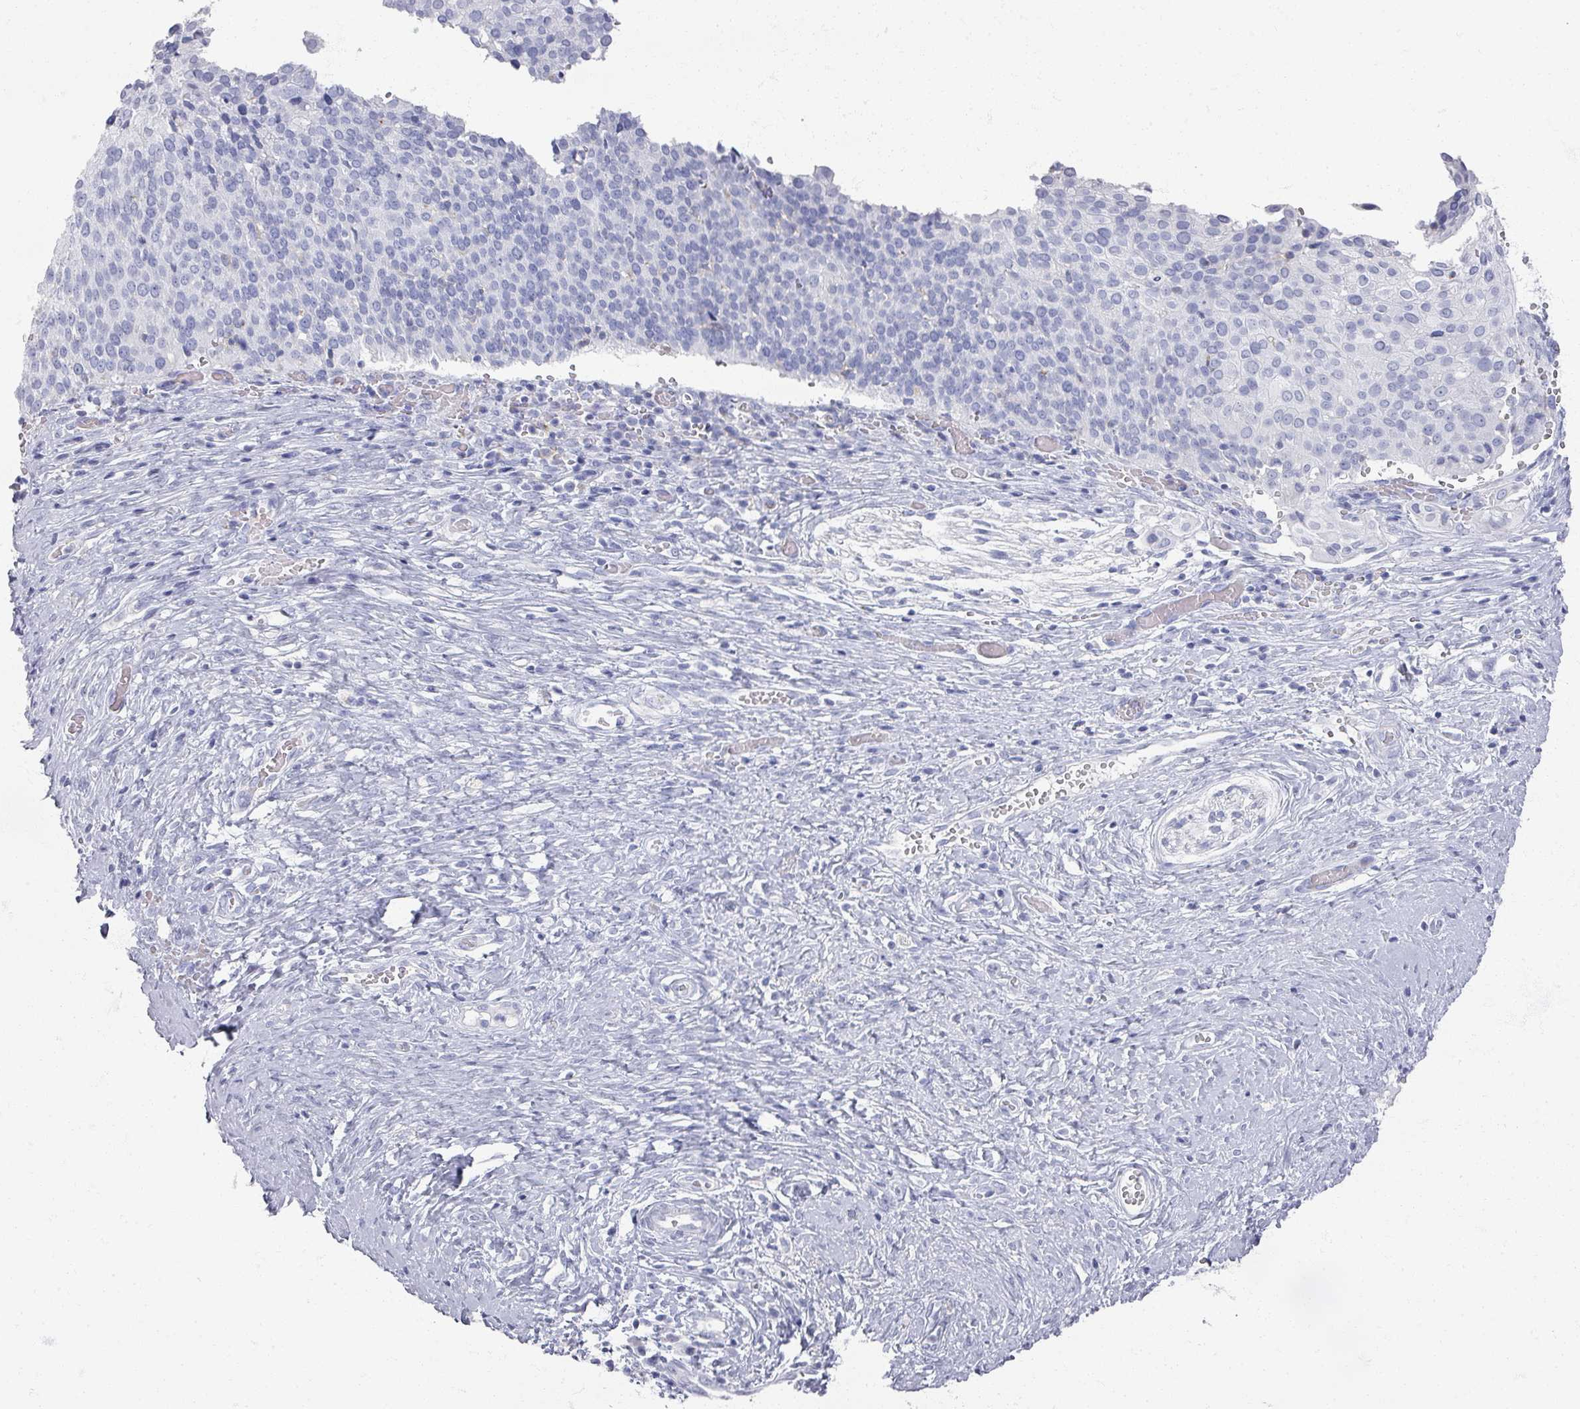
{"staining": {"intensity": "negative", "quantity": "none", "location": "none"}, "tissue": "cervical cancer", "cell_type": "Tumor cells", "image_type": "cancer", "snomed": [{"axis": "morphology", "description": "Squamous cell carcinoma, NOS"}, {"axis": "topography", "description": "Cervix"}], "caption": "Squamous cell carcinoma (cervical) was stained to show a protein in brown. There is no significant positivity in tumor cells.", "gene": "OMG", "patient": {"sex": "female", "age": 44}}